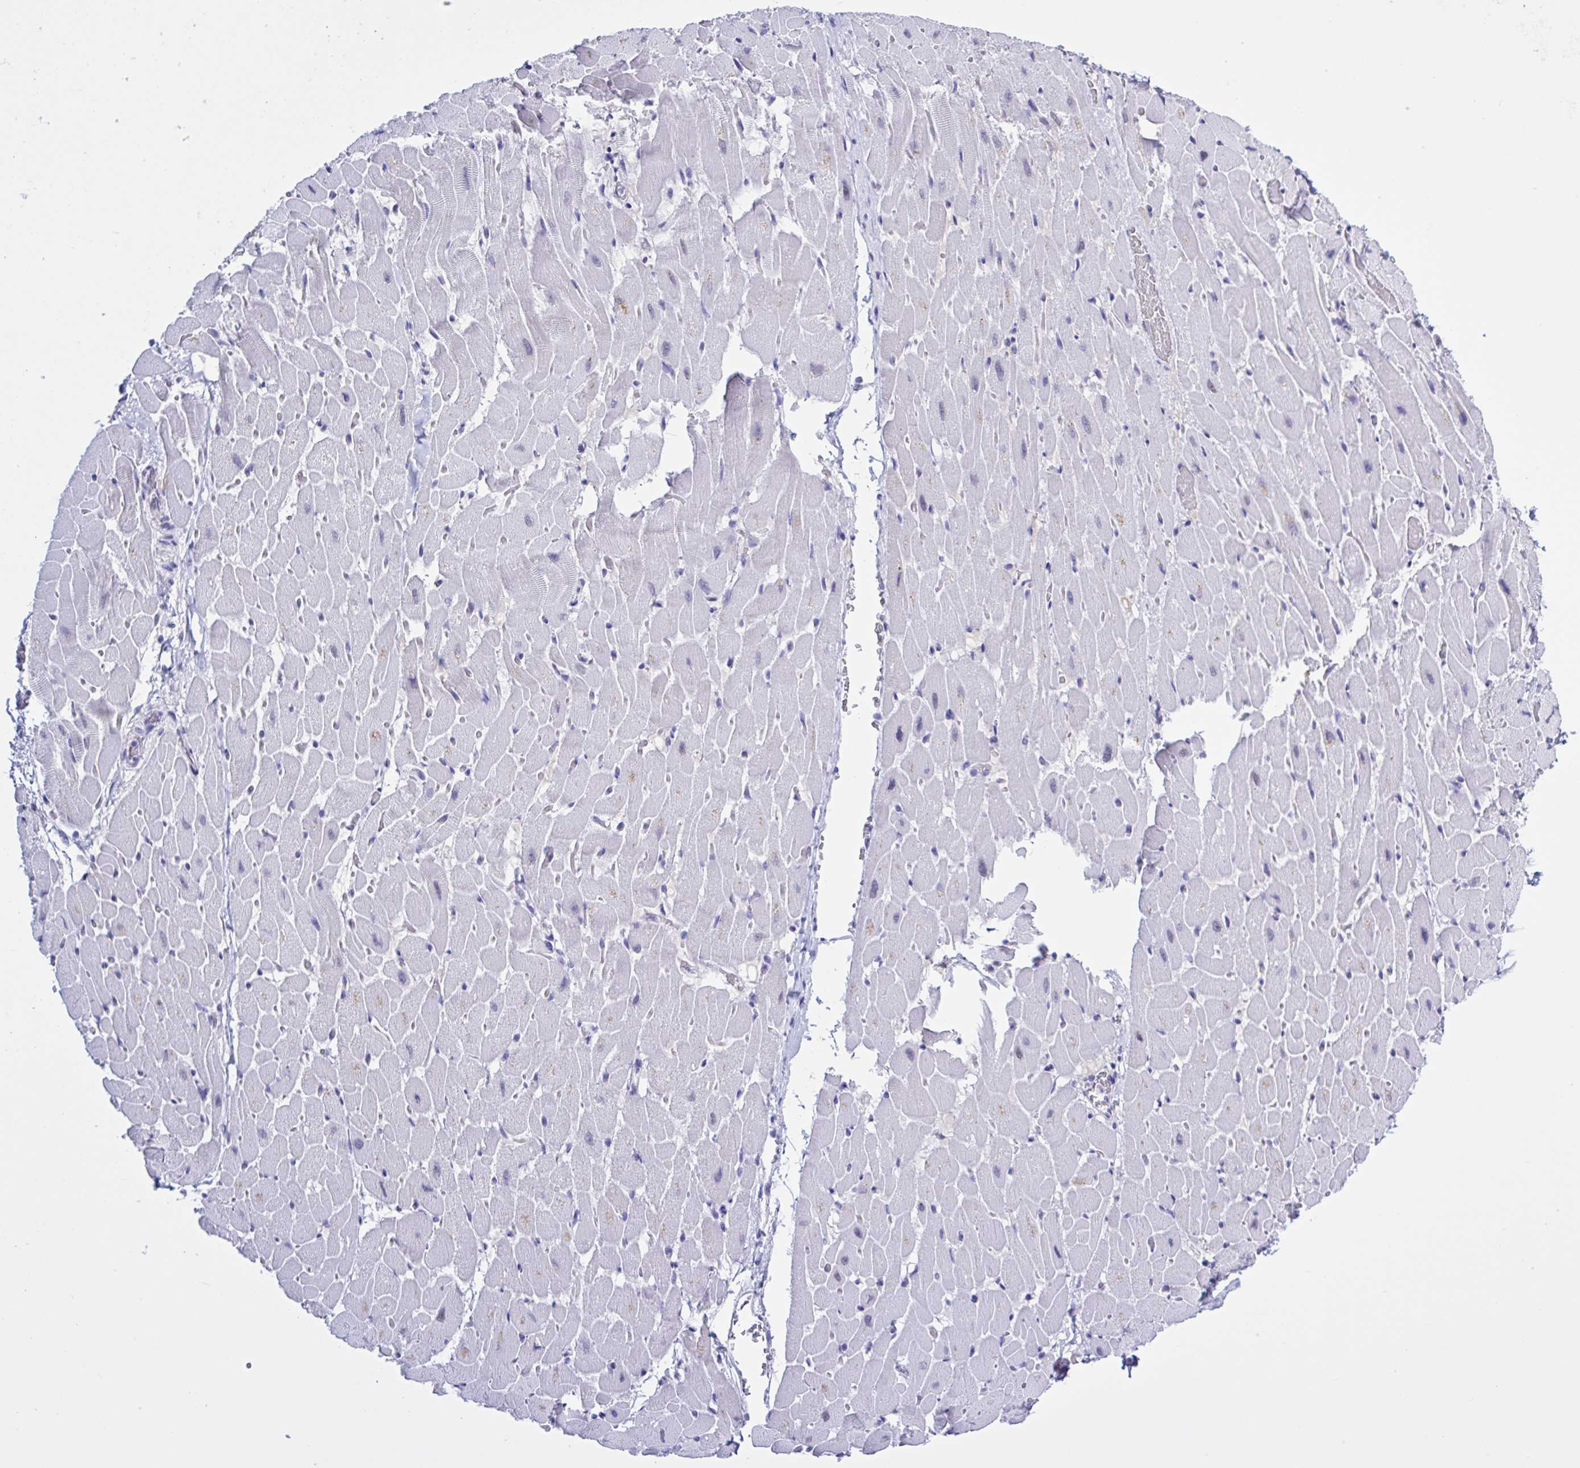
{"staining": {"intensity": "negative", "quantity": "none", "location": "none"}, "tissue": "heart muscle", "cell_type": "Cardiomyocytes", "image_type": "normal", "snomed": [{"axis": "morphology", "description": "Normal tissue, NOS"}, {"axis": "topography", "description": "Heart"}], "caption": "This is a photomicrograph of IHC staining of unremarkable heart muscle, which shows no expression in cardiomyocytes.", "gene": "USP35", "patient": {"sex": "male", "age": 37}}